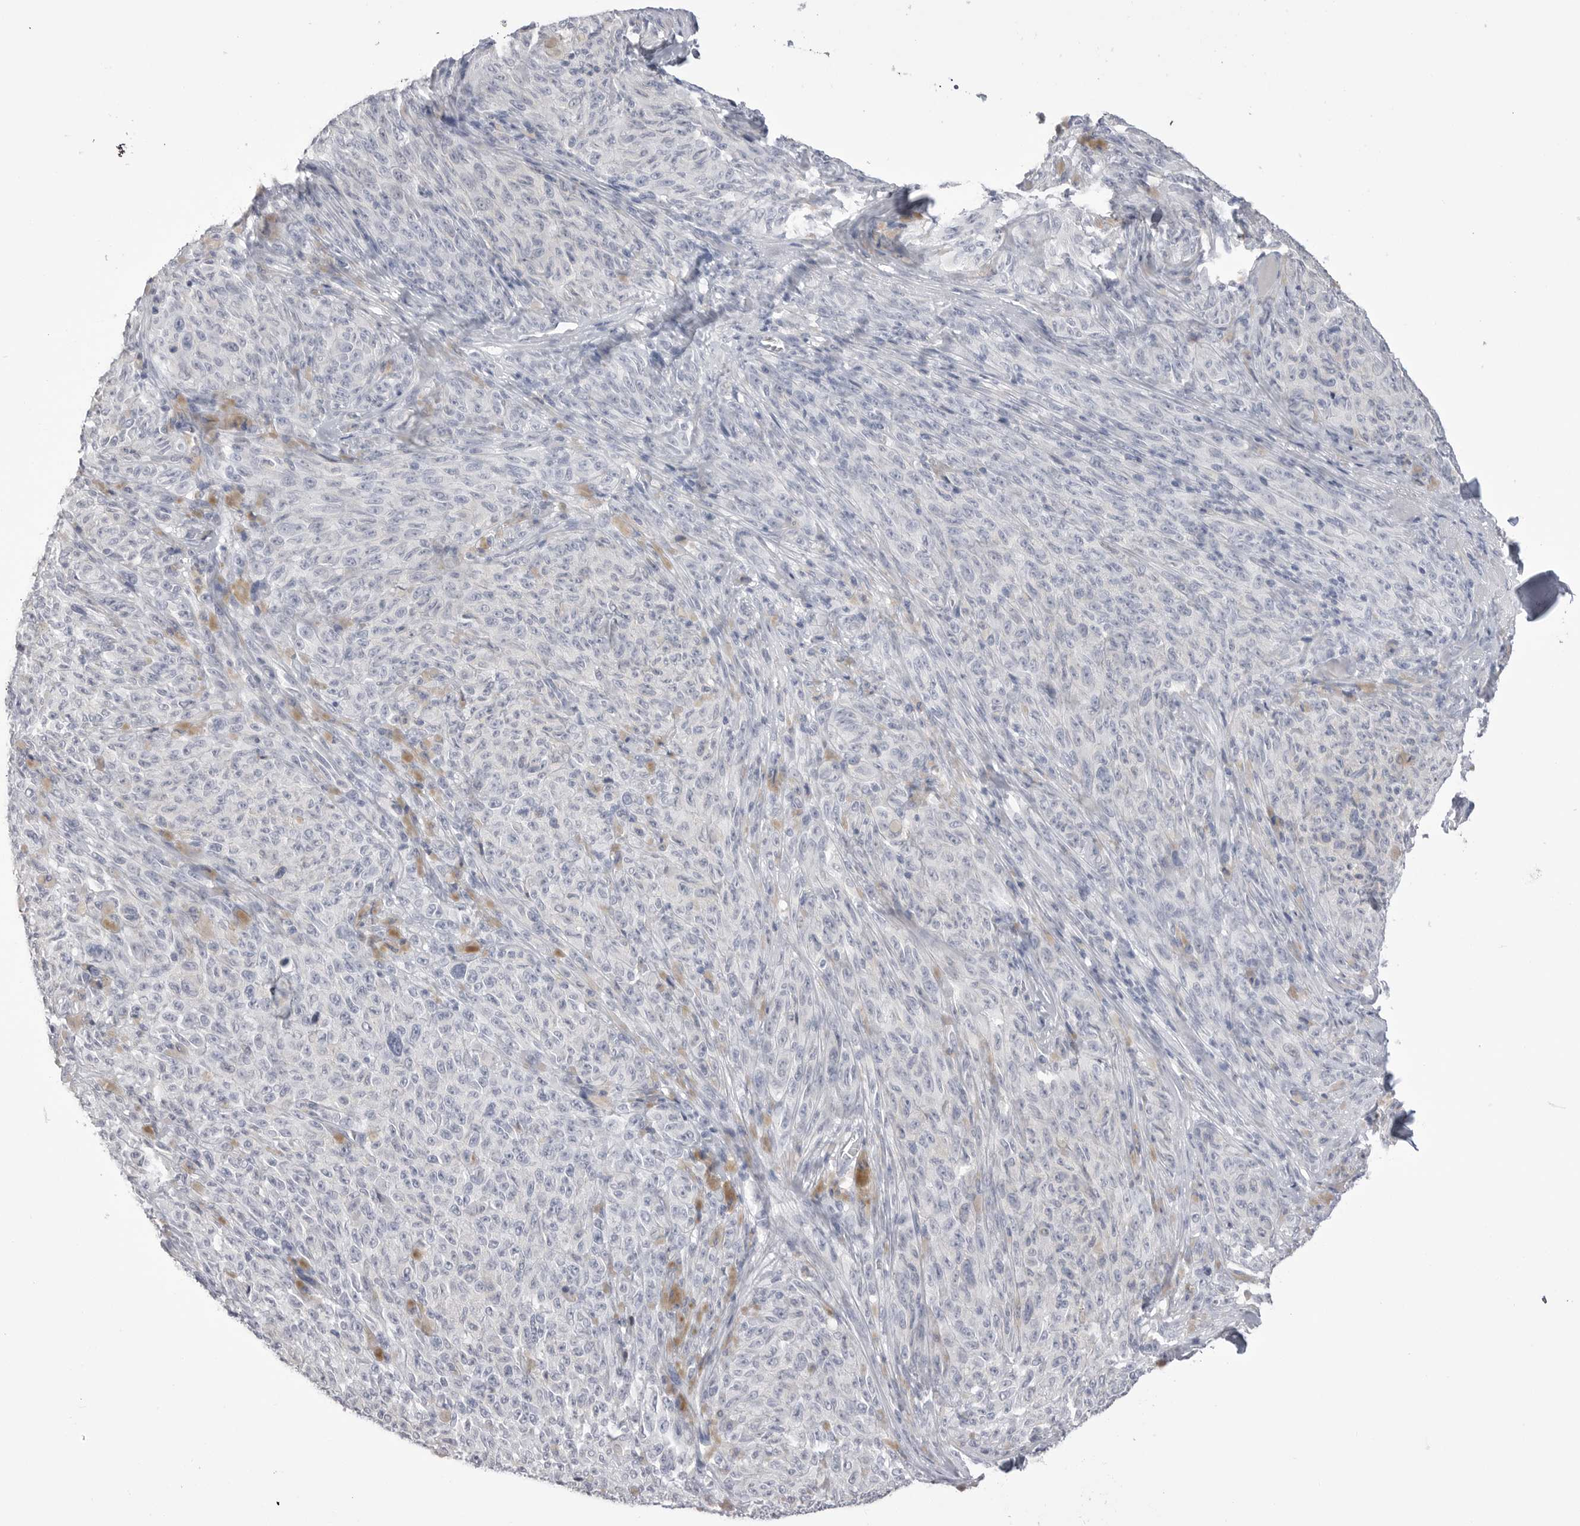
{"staining": {"intensity": "negative", "quantity": "none", "location": "none"}, "tissue": "melanoma", "cell_type": "Tumor cells", "image_type": "cancer", "snomed": [{"axis": "morphology", "description": "Malignant melanoma, NOS"}, {"axis": "topography", "description": "Skin"}], "caption": "Photomicrograph shows no significant protein positivity in tumor cells of melanoma.", "gene": "CPB1", "patient": {"sex": "female", "age": 82}}